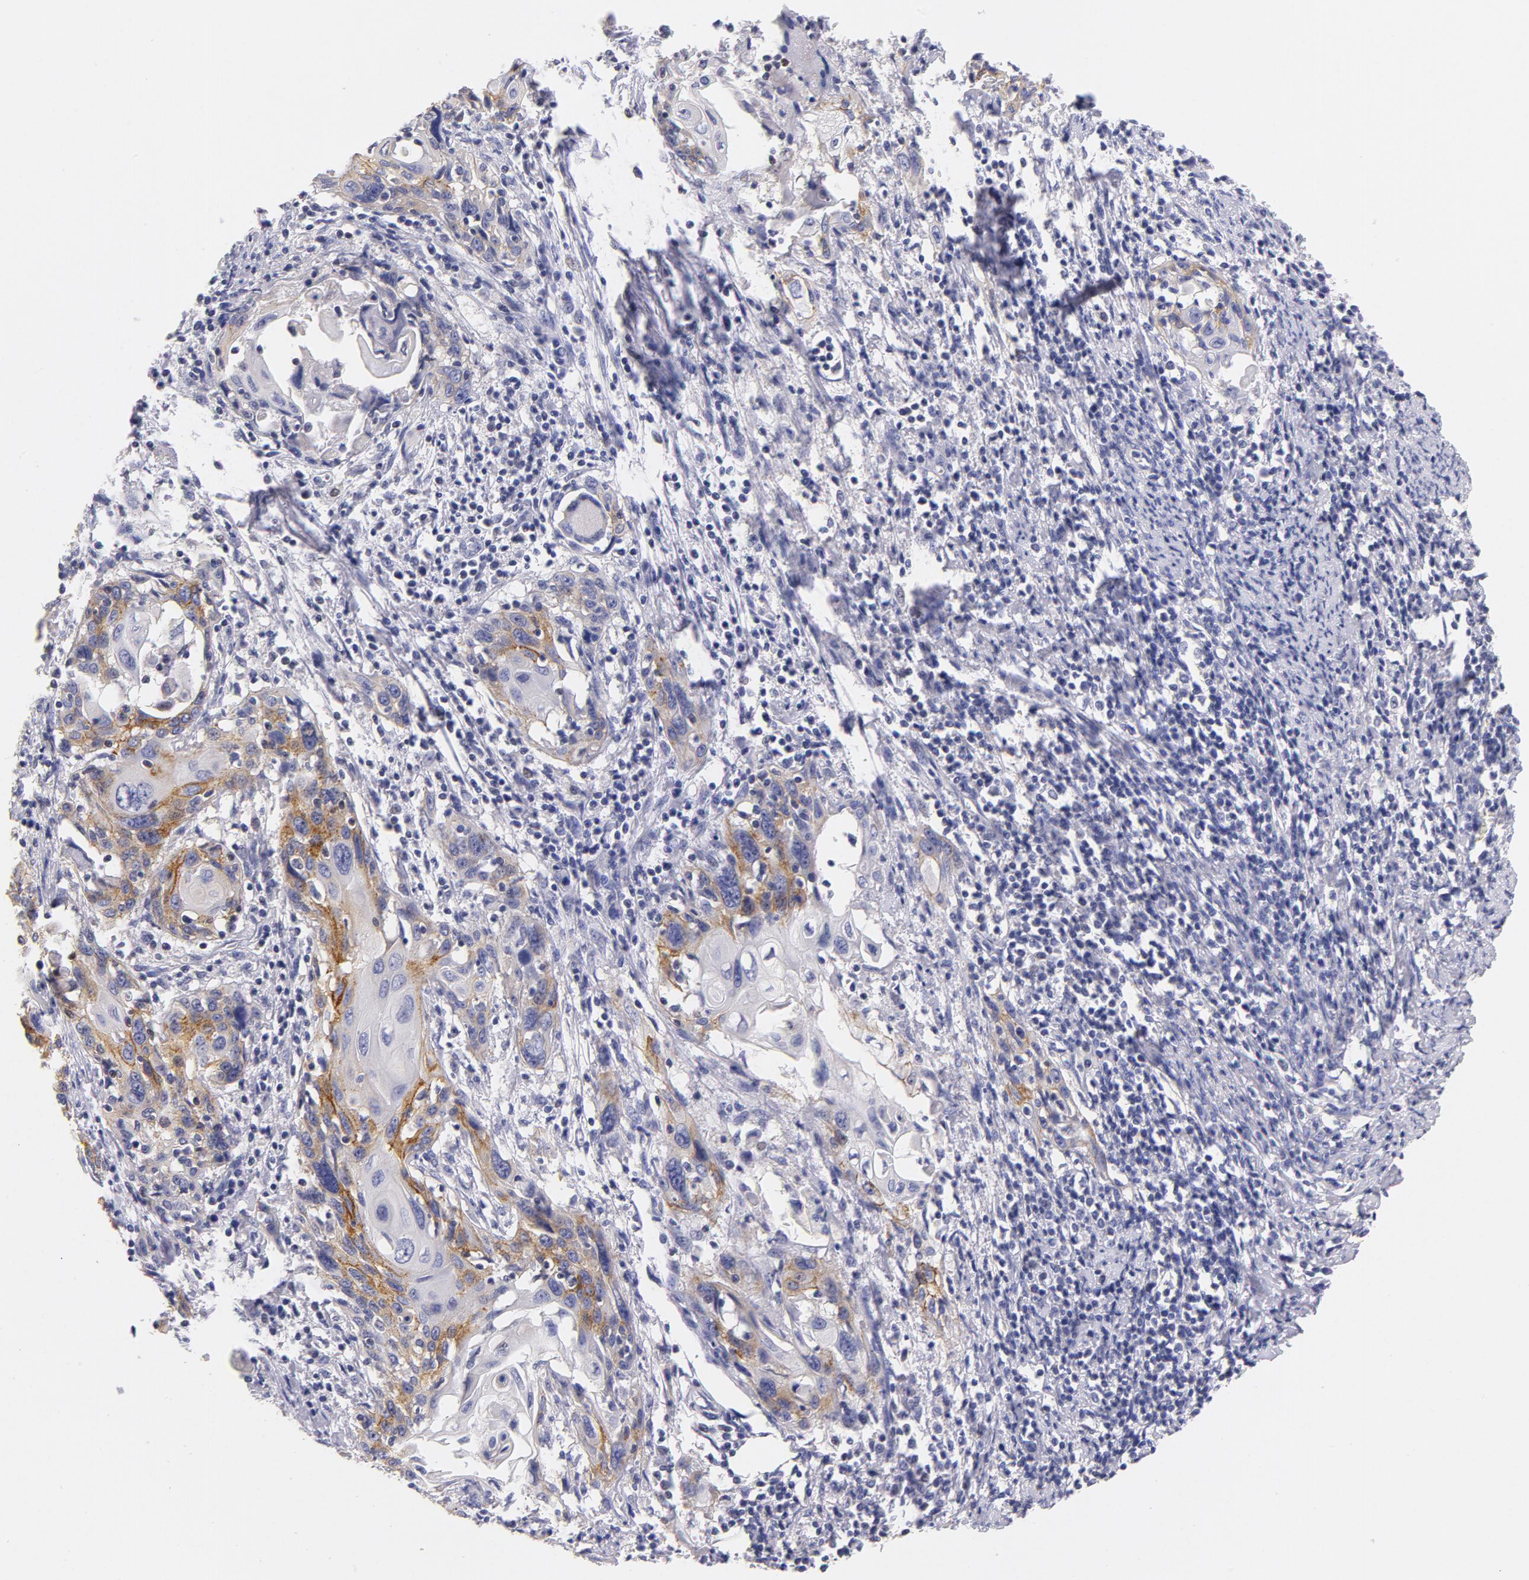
{"staining": {"intensity": "moderate", "quantity": ">75%", "location": "cytoplasmic/membranous"}, "tissue": "cervical cancer", "cell_type": "Tumor cells", "image_type": "cancer", "snomed": [{"axis": "morphology", "description": "Squamous cell carcinoma, NOS"}, {"axis": "topography", "description": "Cervix"}], "caption": "IHC micrograph of neoplastic tissue: human cervical squamous cell carcinoma stained using immunohistochemistry reveals medium levels of moderate protein expression localized specifically in the cytoplasmic/membranous of tumor cells, appearing as a cytoplasmic/membranous brown color.", "gene": "CD44", "patient": {"sex": "female", "age": 54}}